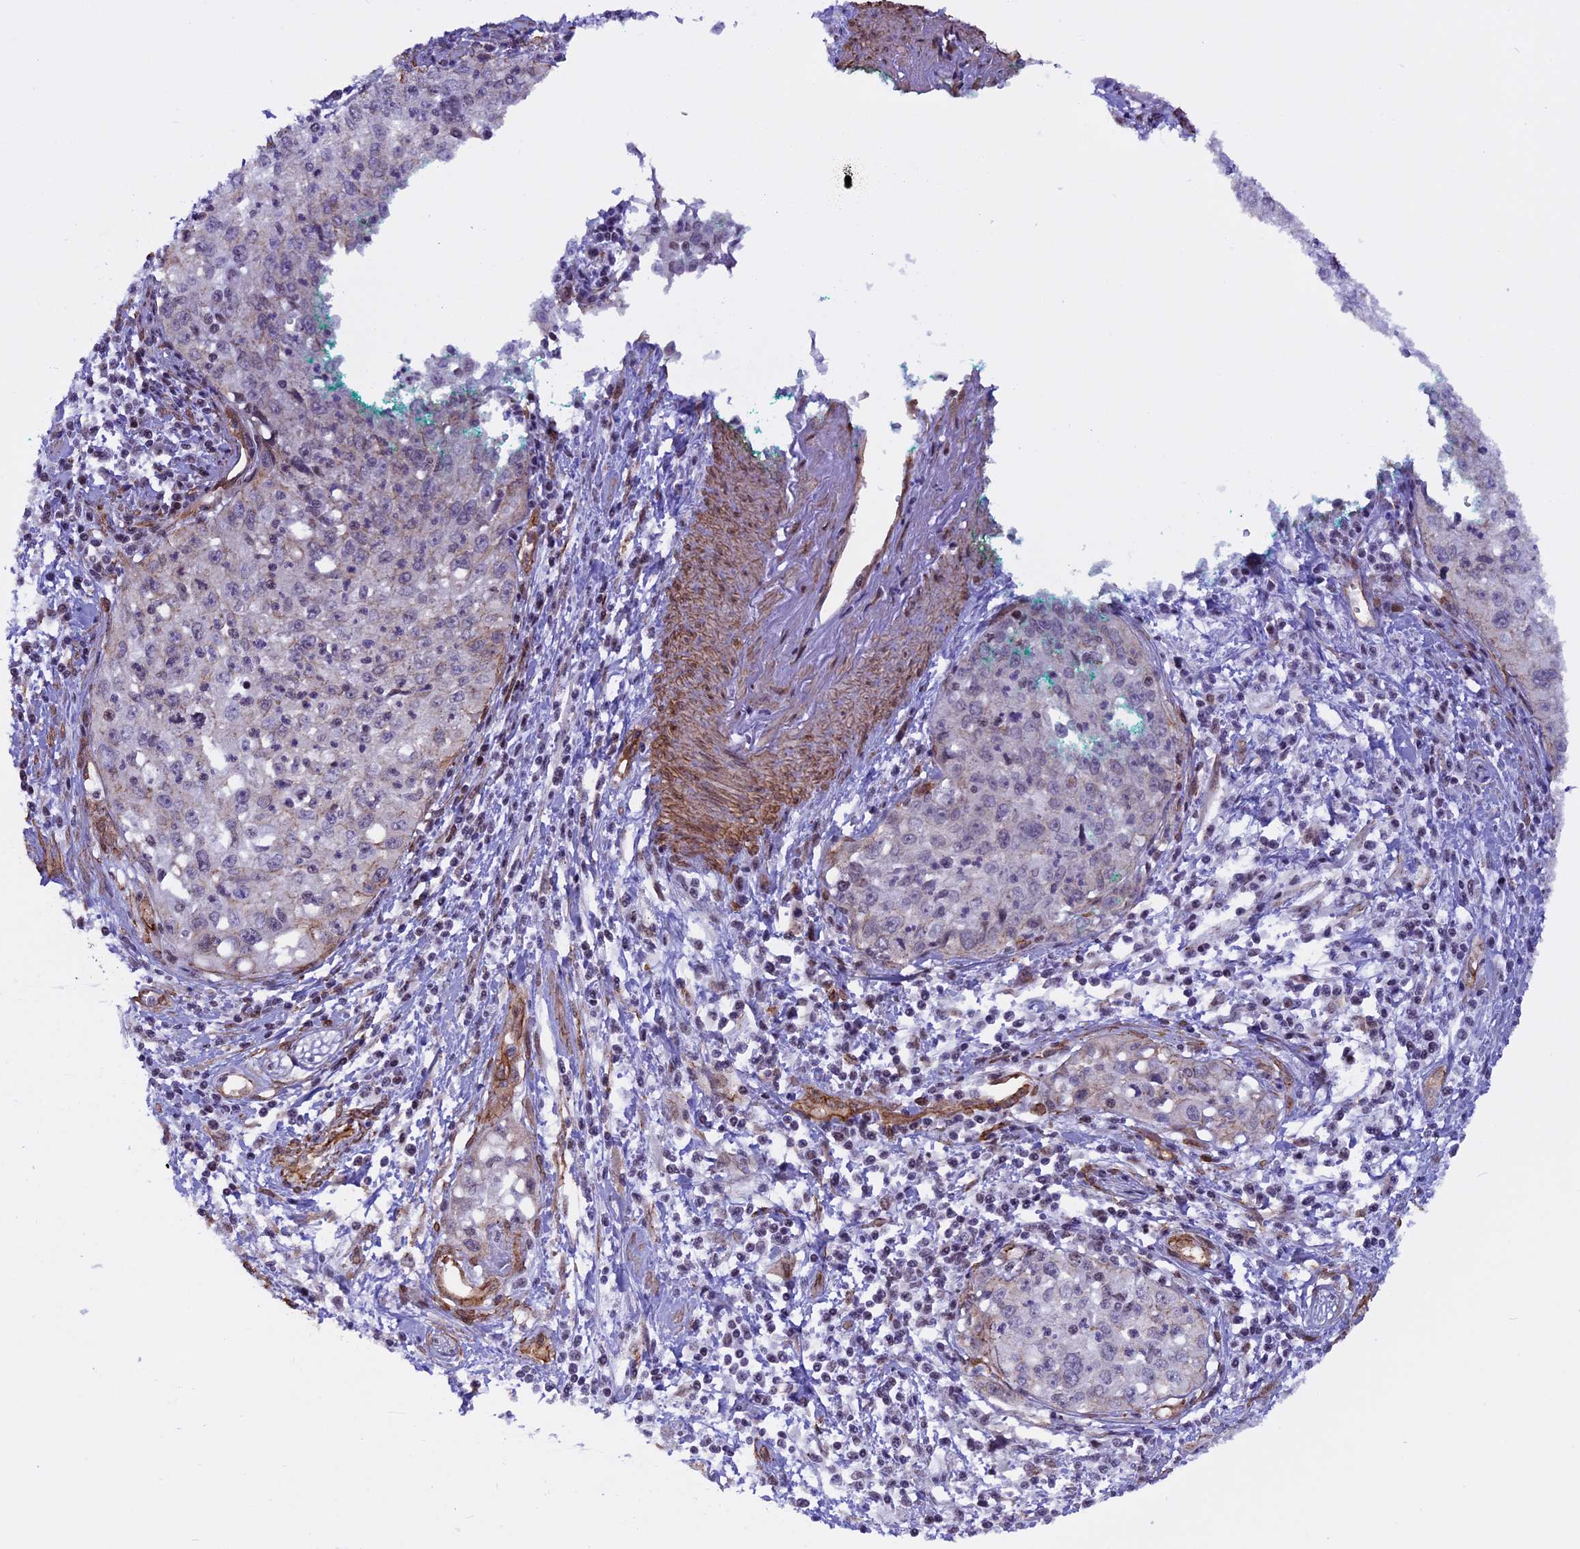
{"staining": {"intensity": "negative", "quantity": "none", "location": "none"}, "tissue": "cervical cancer", "cell_type": "Tumor cells", "image_type": "cancer", "snomed": [{"axis": "morphology", "description": "Squamous cell carcinoma, NOS"}, {"axis": "topography", "description": "Cervix"}], "caption": "Micrograph shows no significant protein expression in tumor cells of cervical cancer.", "gene": "MPHOSPH8", "patient": {"sex": "female", "age": 57}}